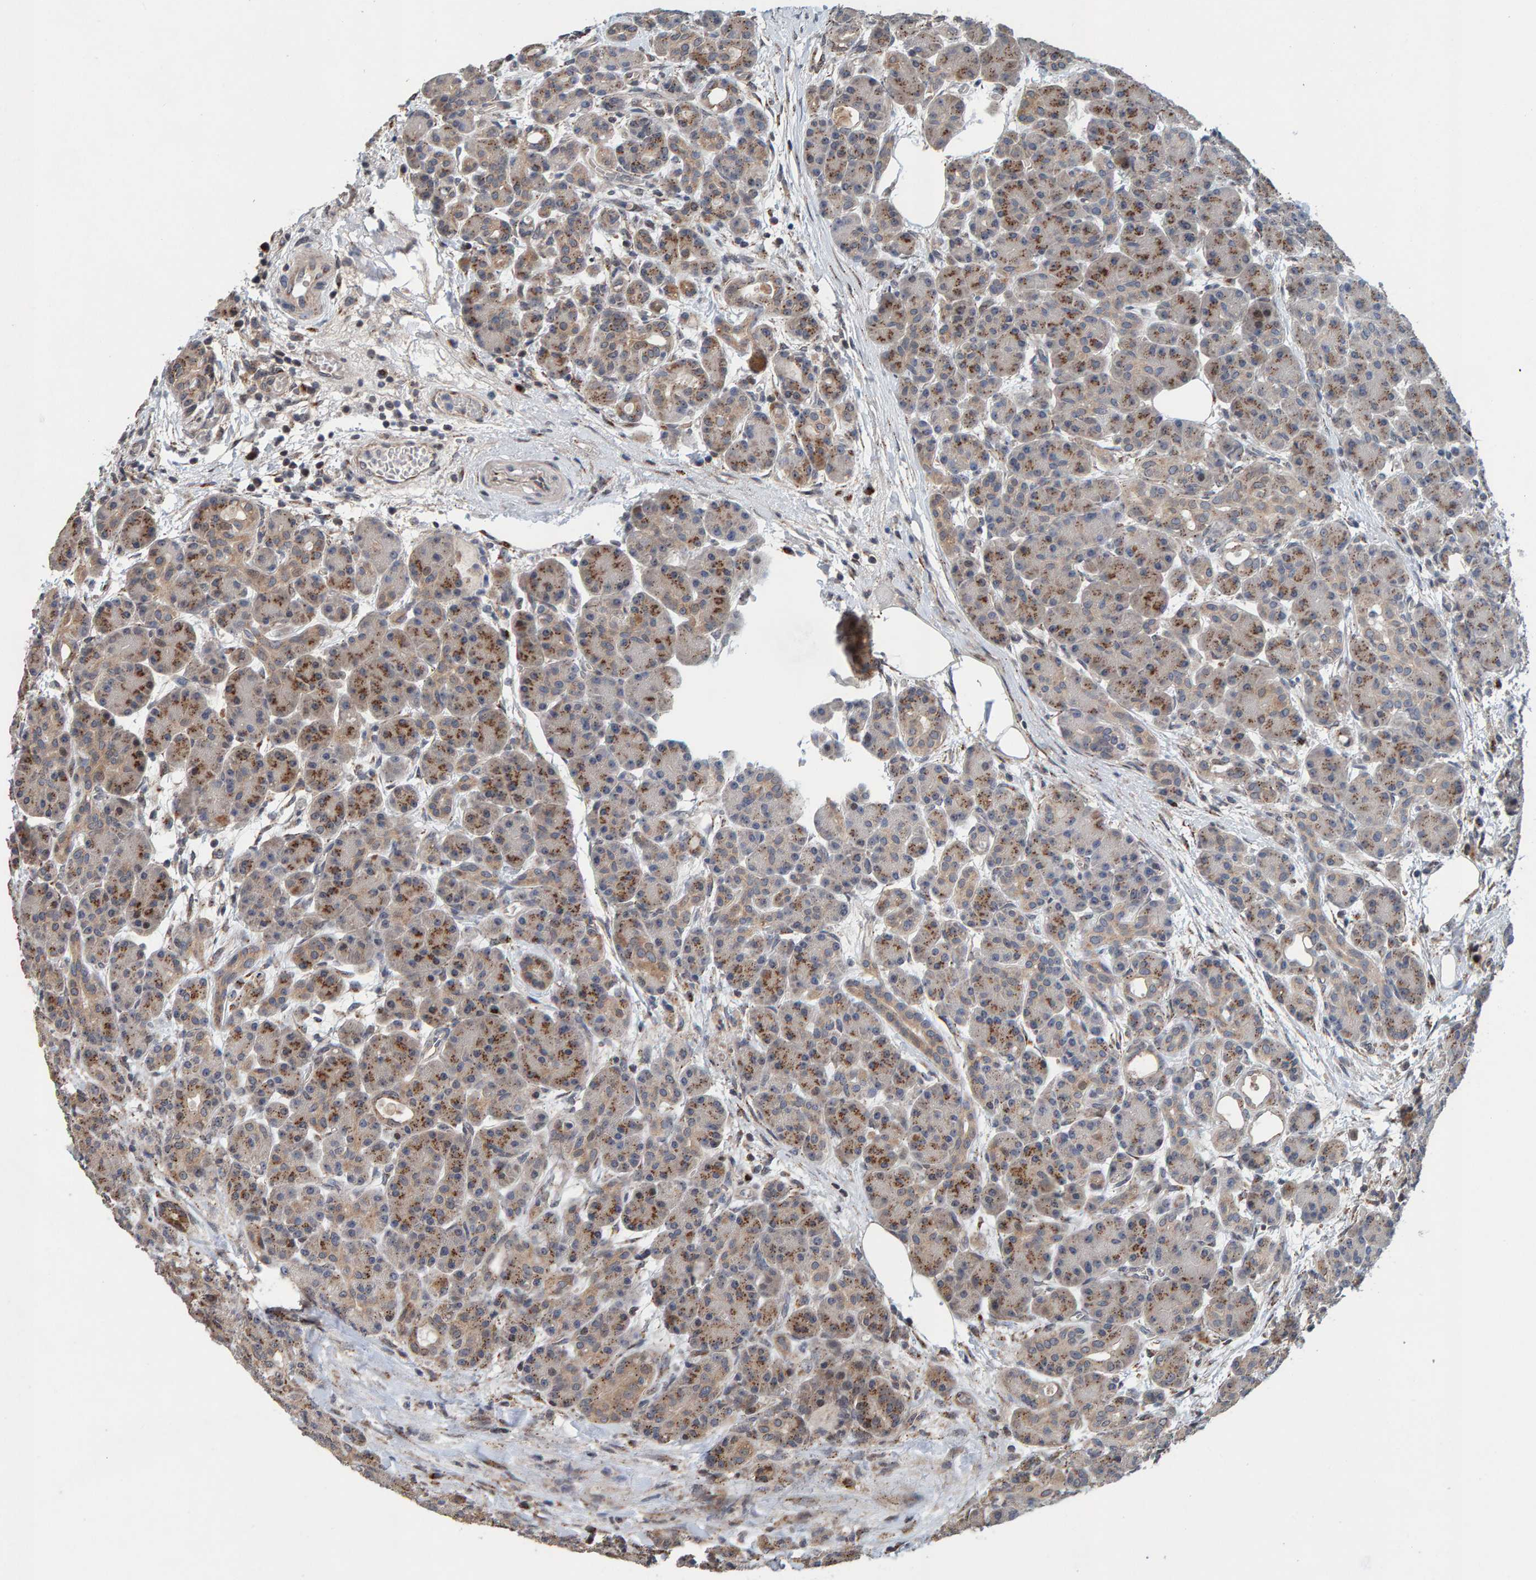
{"staining": {"intensity": "moderate", "quantity": ">75%", "location": "cytoplasmic/membranous"}, "tissue": "pancreas", "cell_type": "Exocrine glandular cells", "image_type": "normal", "snomed": [{"axis": "morphology", "description": "Normal tissue, NOS"}, {"axis": "topography", "description": "Pancreas"}], "caption": "This photomicrograph demonstrates normal pancreas stained with immunohistochemistry (IHC) to label a protein in brown. The cytoplasmic/membranous of exocrine glandular cells show moderate positivity for the protein. Nuclei are counter-stained blue.", "gene": "CCDC25", "patient": {"sex": "male", "age": 63}}